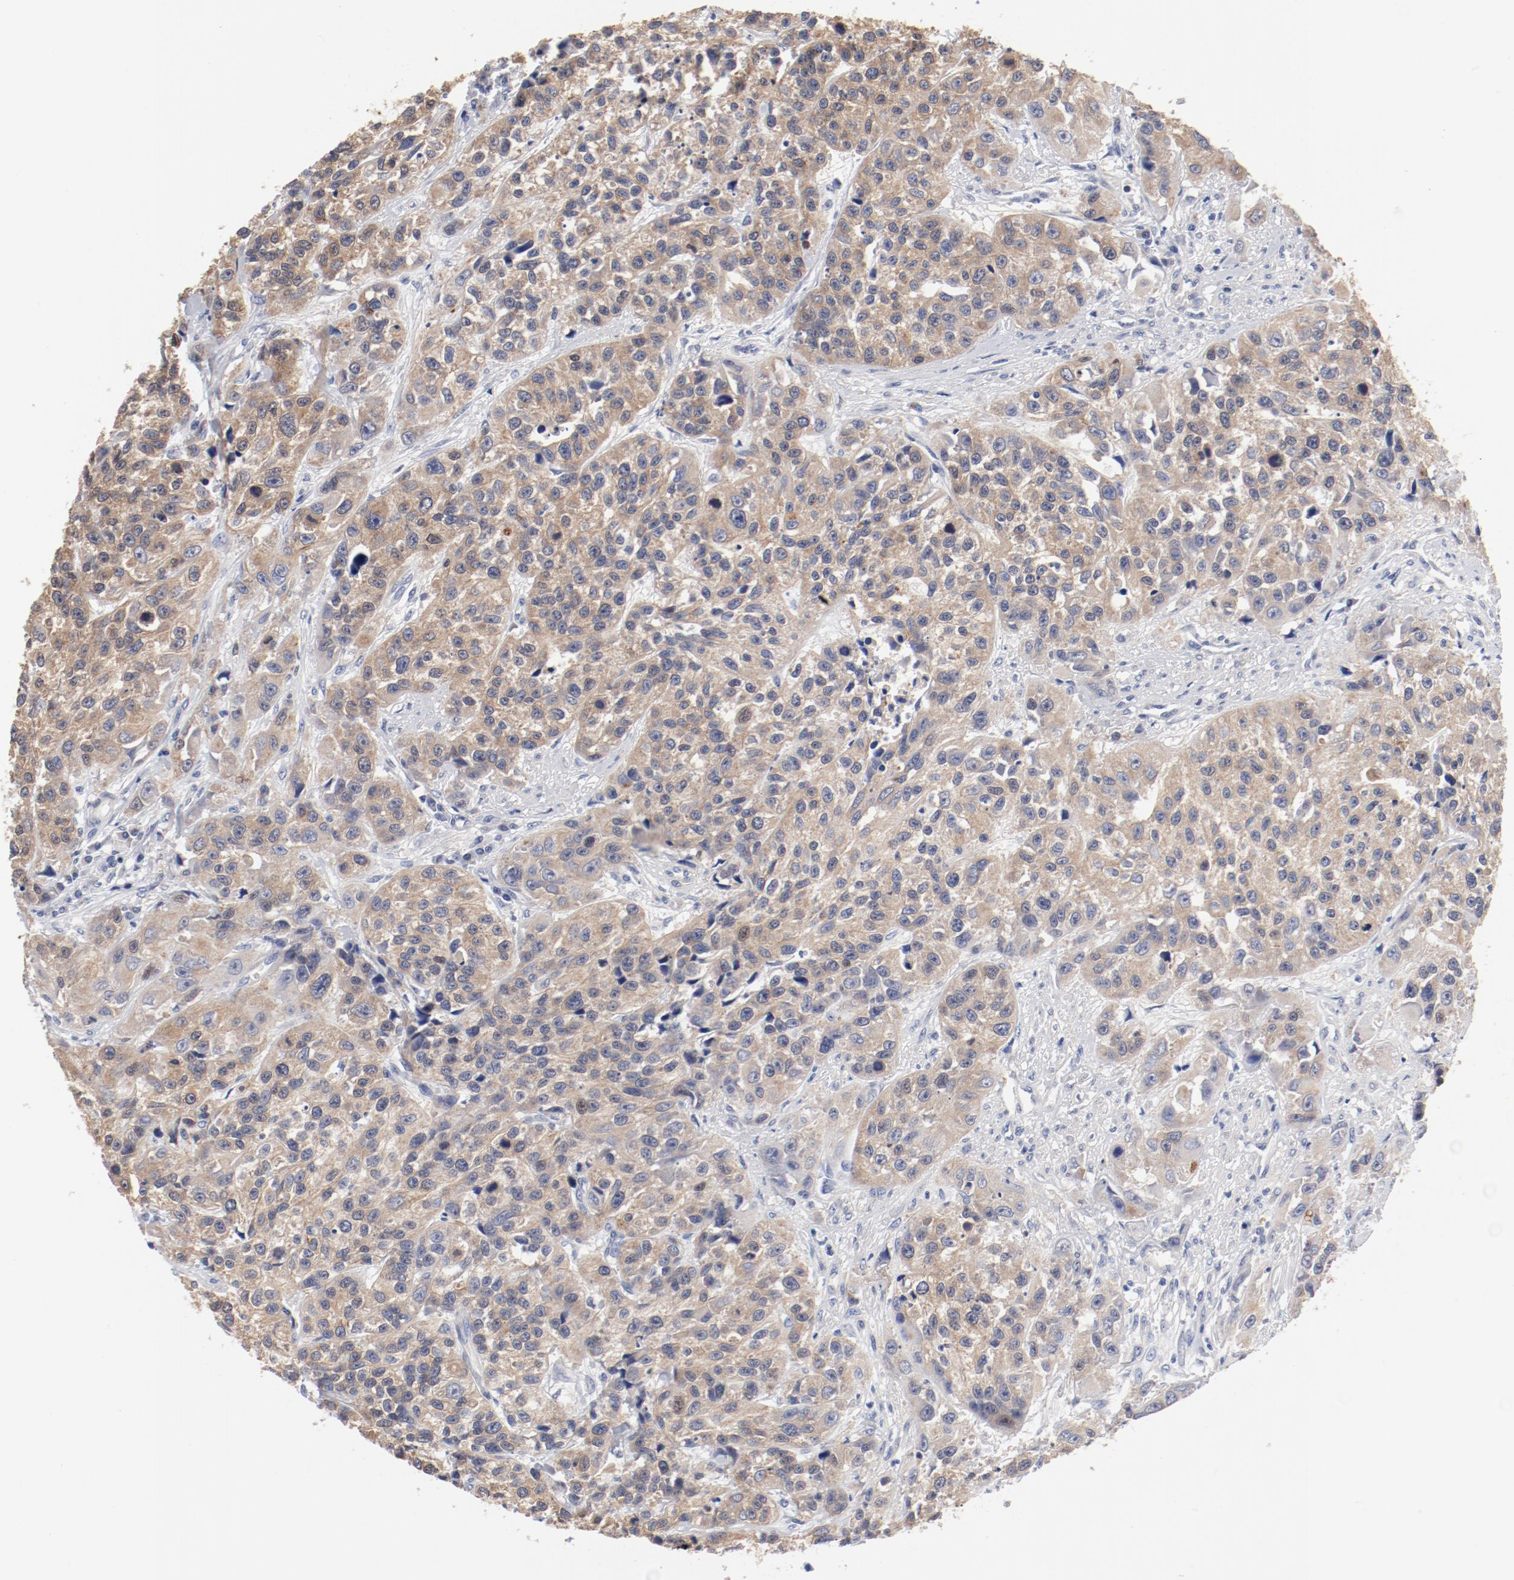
{"staining": {"intensity": "weak", "quantity": ">75%", "location": "cytoplasmic/membranous"}, "tissue": "urothelial cancer", "cell_type": "Tumor cells", "image_type": "cancer", "snomed": [{"axis": "morphology", "description": "Urothelial carcinoma, High grade"}, {"axis": "topography", "description": "Urinary bladder"}], "caption": "Protein staining displays weak cytoplasmic/membranous expression in about >75% of tumor cells in urothelial carcinoma (high-grade).", "gene": "GPR143", "patient": {"sex": "female", "age": 81}}